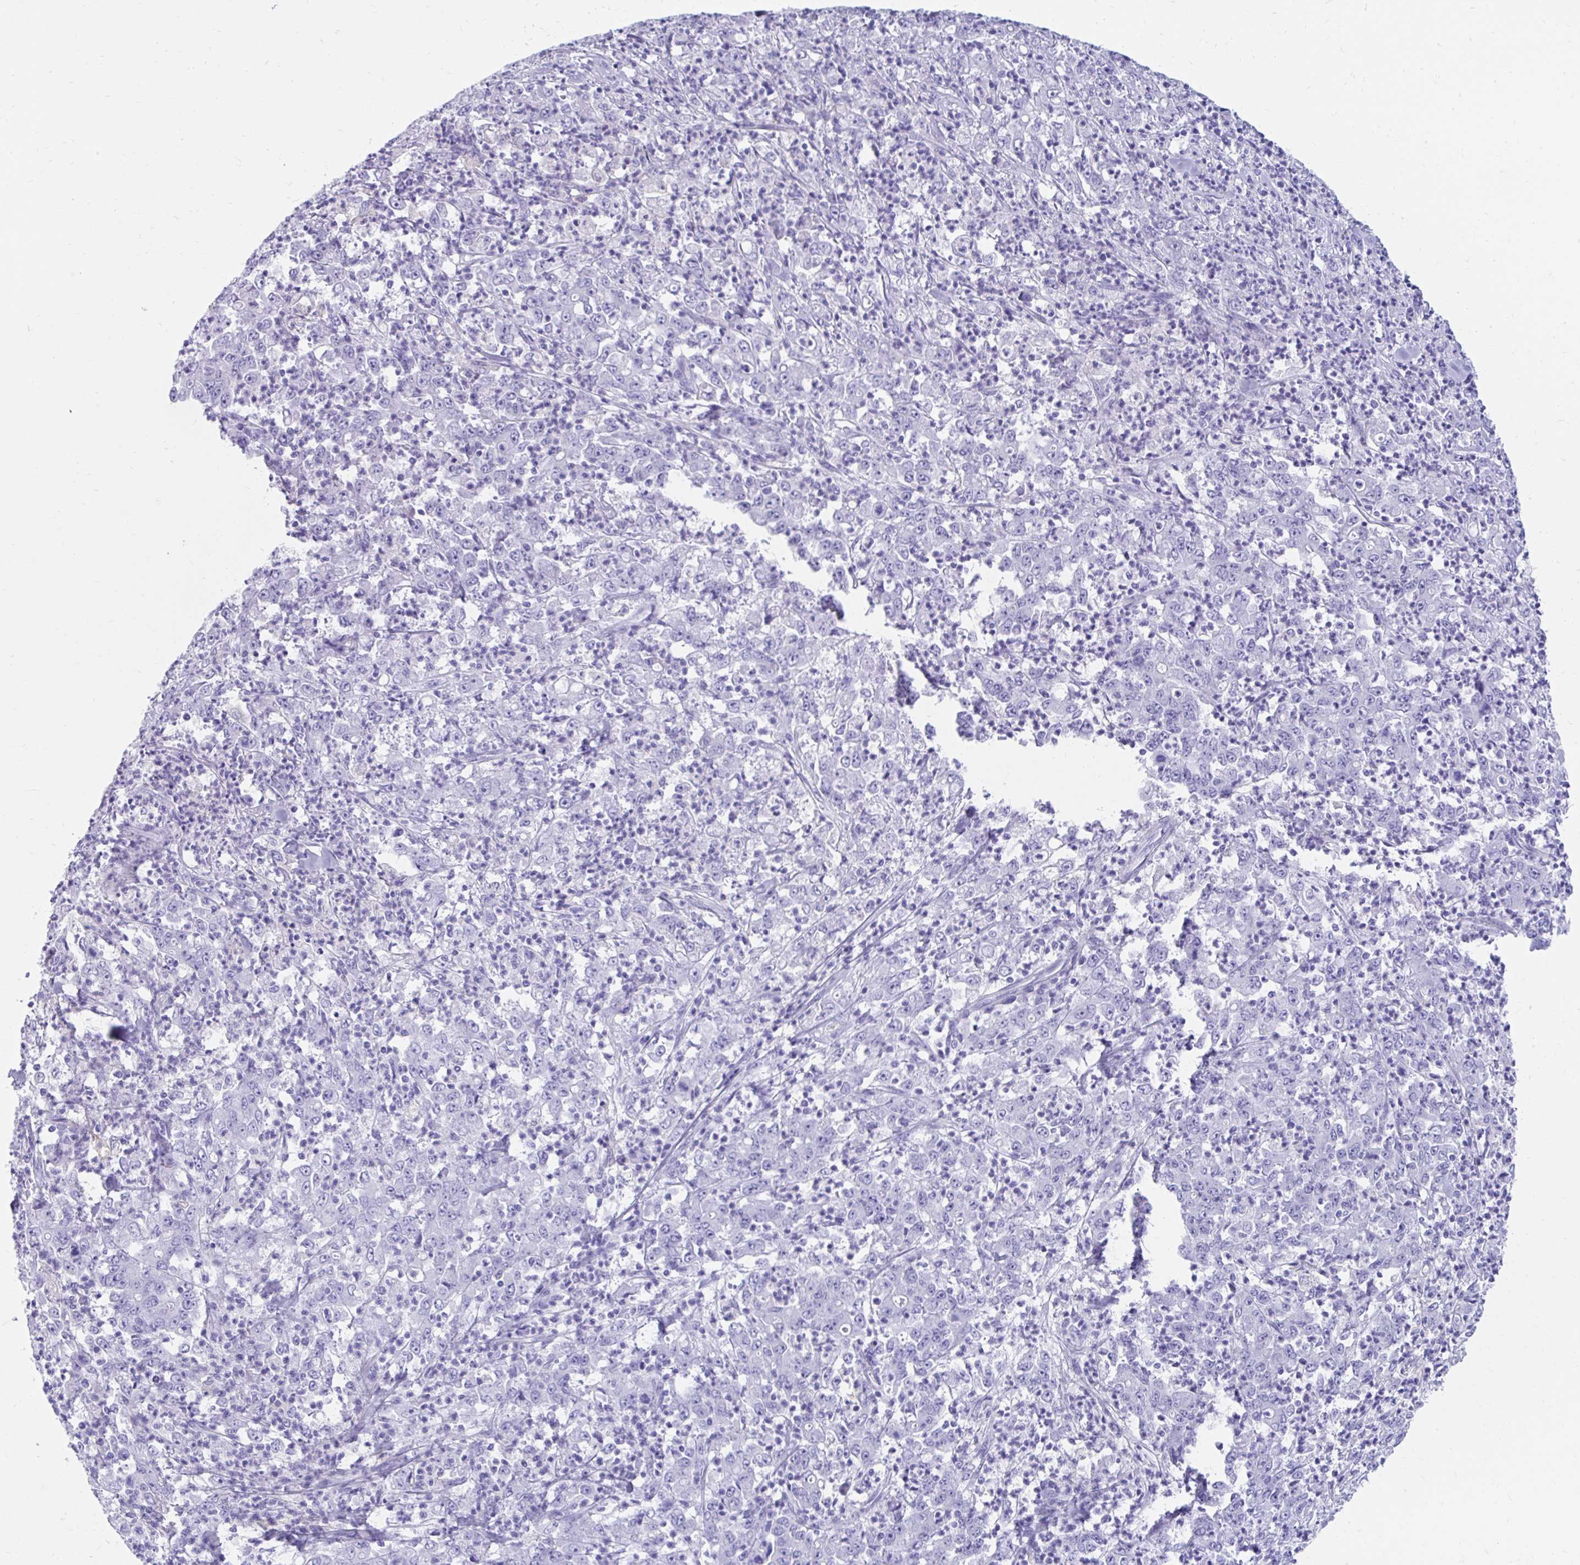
{"staining": {"intensity": "negative", "quantity": "none", "location": "none"}, "tissue": "stomach cancer", "cell_type": "Tumor cells", "image_type": "cancer", "snomed": [{"axis": "morphology", "description": "Adenocarcinoma, NOS"}, {"axis": "topography", "description": "Stomach, lower"}], "caption": "IHC of stomach cancer (adenocarcinoma) displays no staining in tumor cells.", "gene": "SMIM9", "patient": {"sex": "female", "age": 71}}